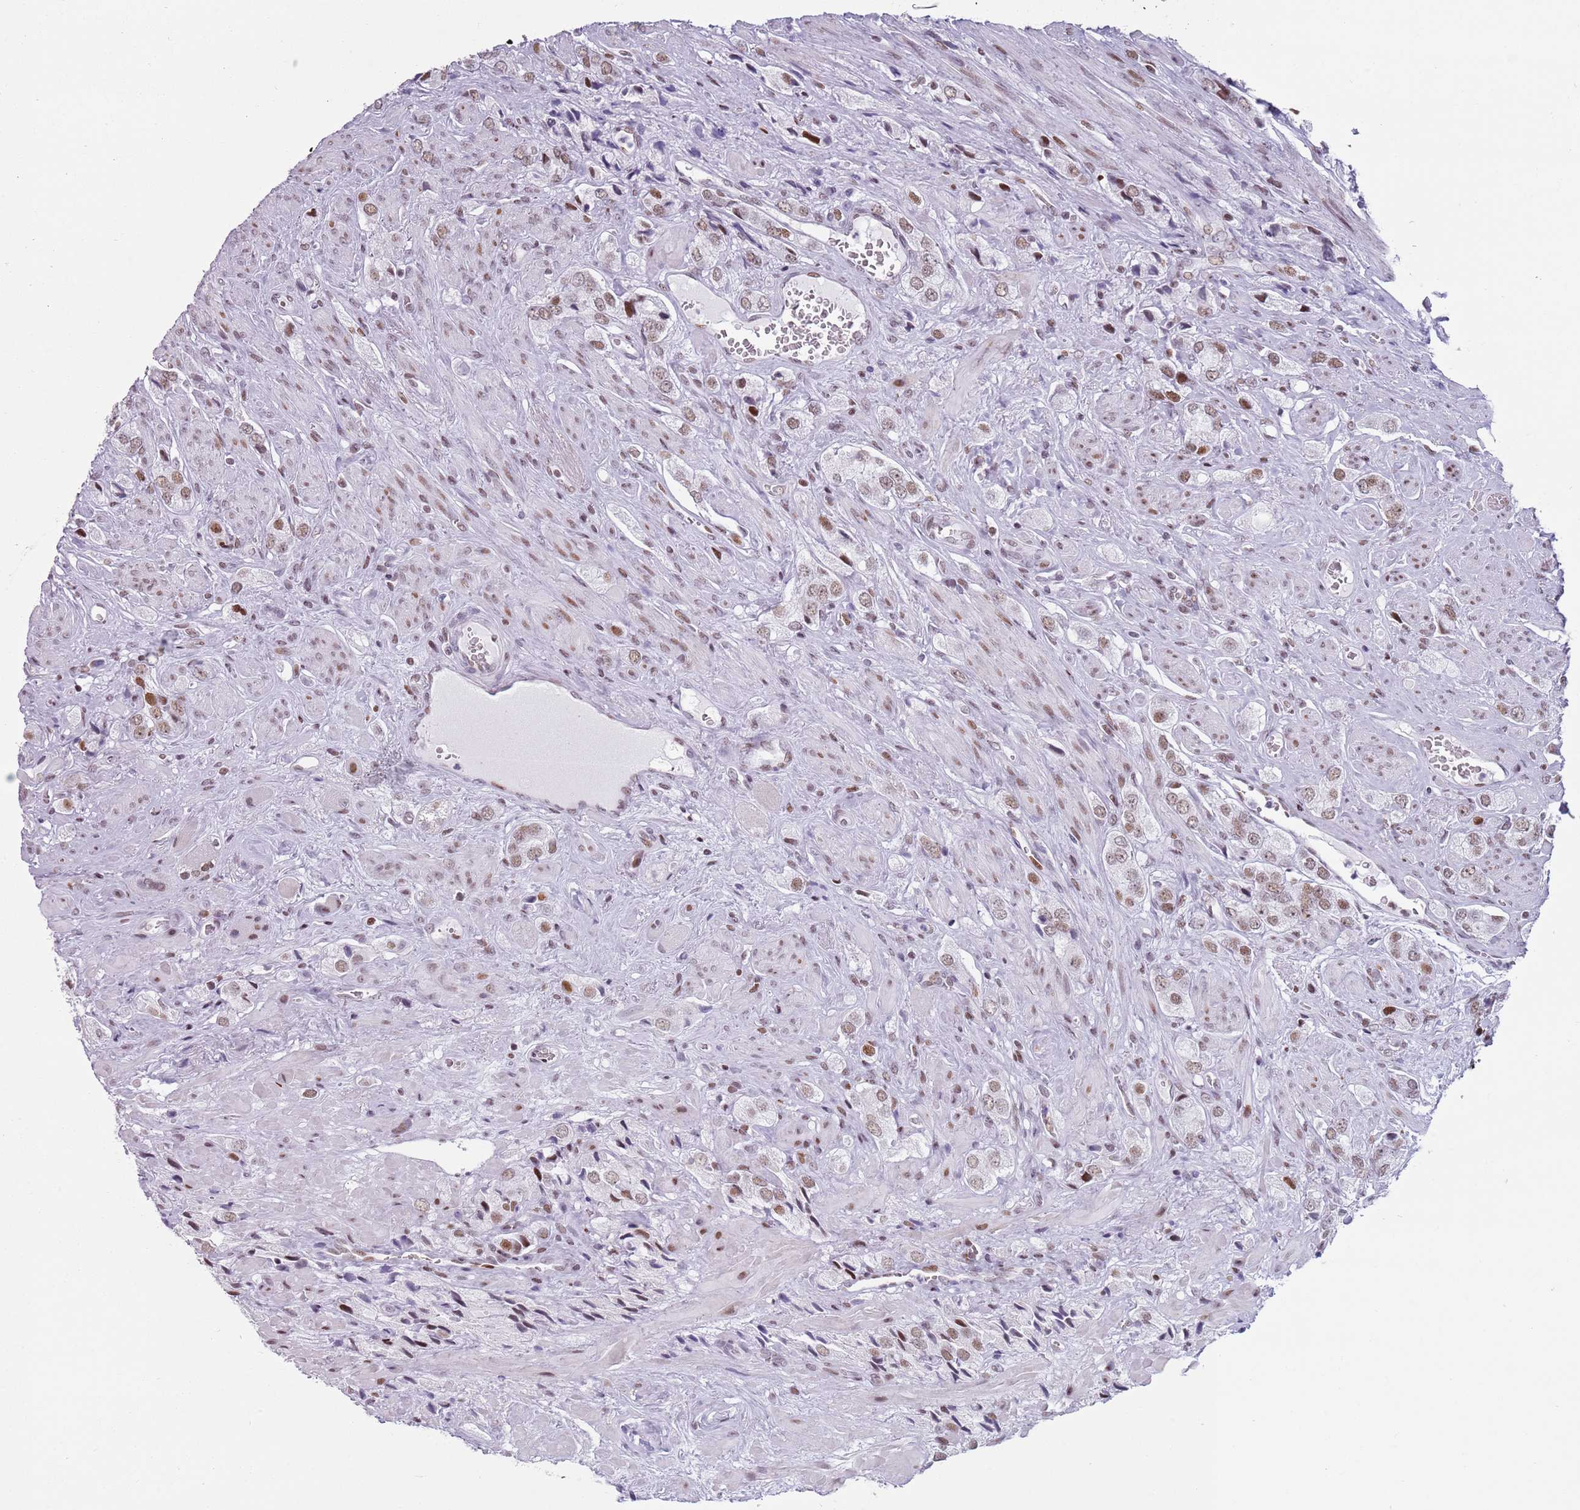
{"staining": {"intensity": "moderate", "quantity": ">75%", "location": "nuclear"}, "tissue": "prostate cancer", "cell_type": "Tumor cells", "image_type": "cancer", "snomed": [{"axis": "morphology", "description": "Adenocarcinoma, High grade"}, {"axis": "topography", "description": "Prostate and seminal vesicle, NOS"}], "caption": "The immunohistochemical stain shows moderate nuclear staining in tumor cells of high-grade adenocarcinoma (prostate) tissue.", "gene": "FAM104B", "patient": {"sex": "male", "age": 64}}